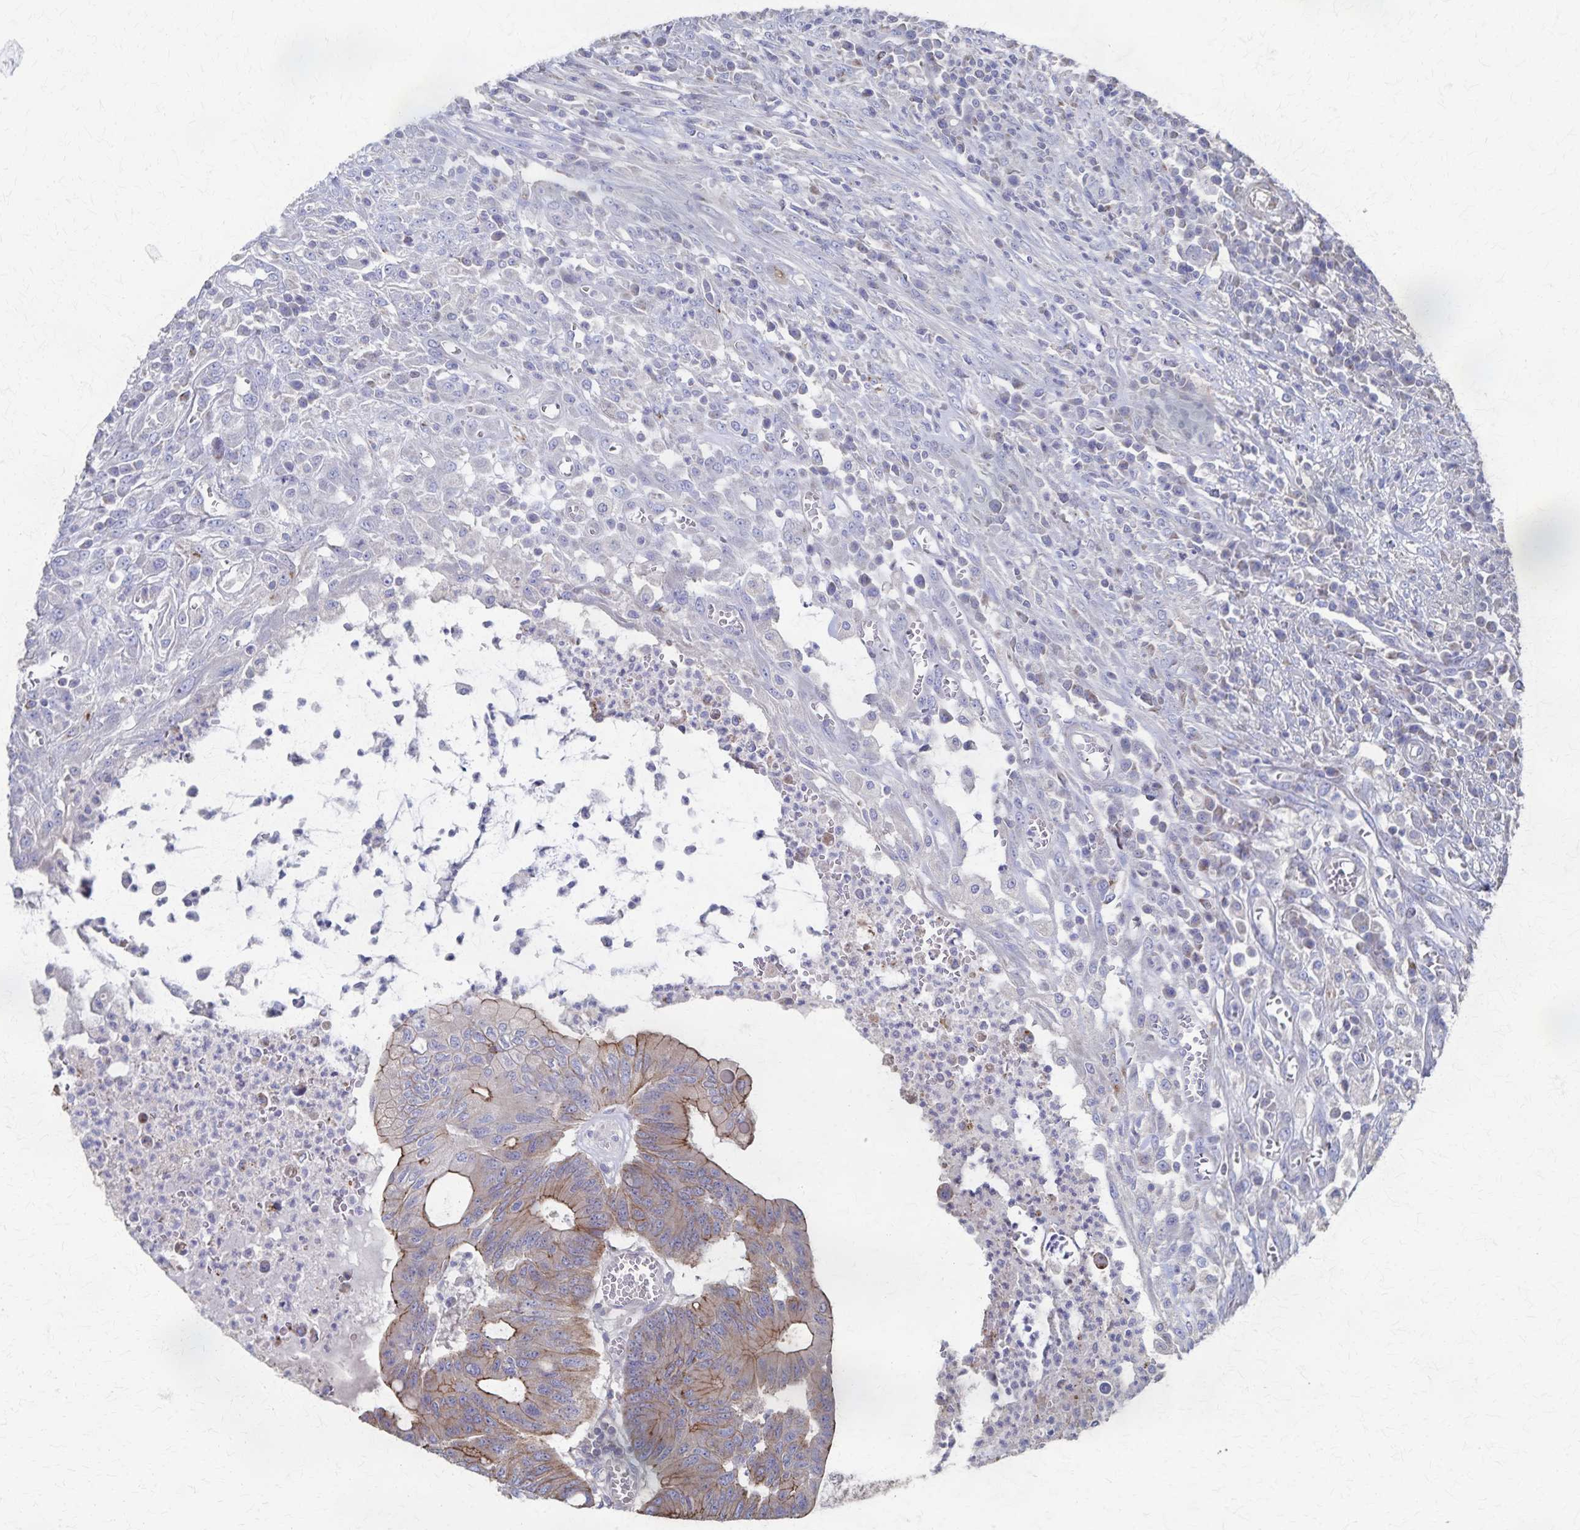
{"staining": {"intensity": "moderate", "quantity": "25%-75%", "location": "cytoplasmic/membranous"}, "tissue": "colorectal cancer", "cell_type": "Tumor cells", "image_type": "cancer", "snomed": [{"axis": "morphology", "description": "Adenocarcinoma, NOS"}, {"axis": "topography", "description": "Colon"}], "caption": "IHC image of neoplastic tissue: colorectal cancer stained using immunohistochemistry reveals medium levels of moderate protein expression localized specifically in the cytoplasmic/membranous of tumor cells, appearing as a cytoplasmic/membranous brown color.", "gene": "PGAP2", "patient": {"sex": "male", "age": 65}}